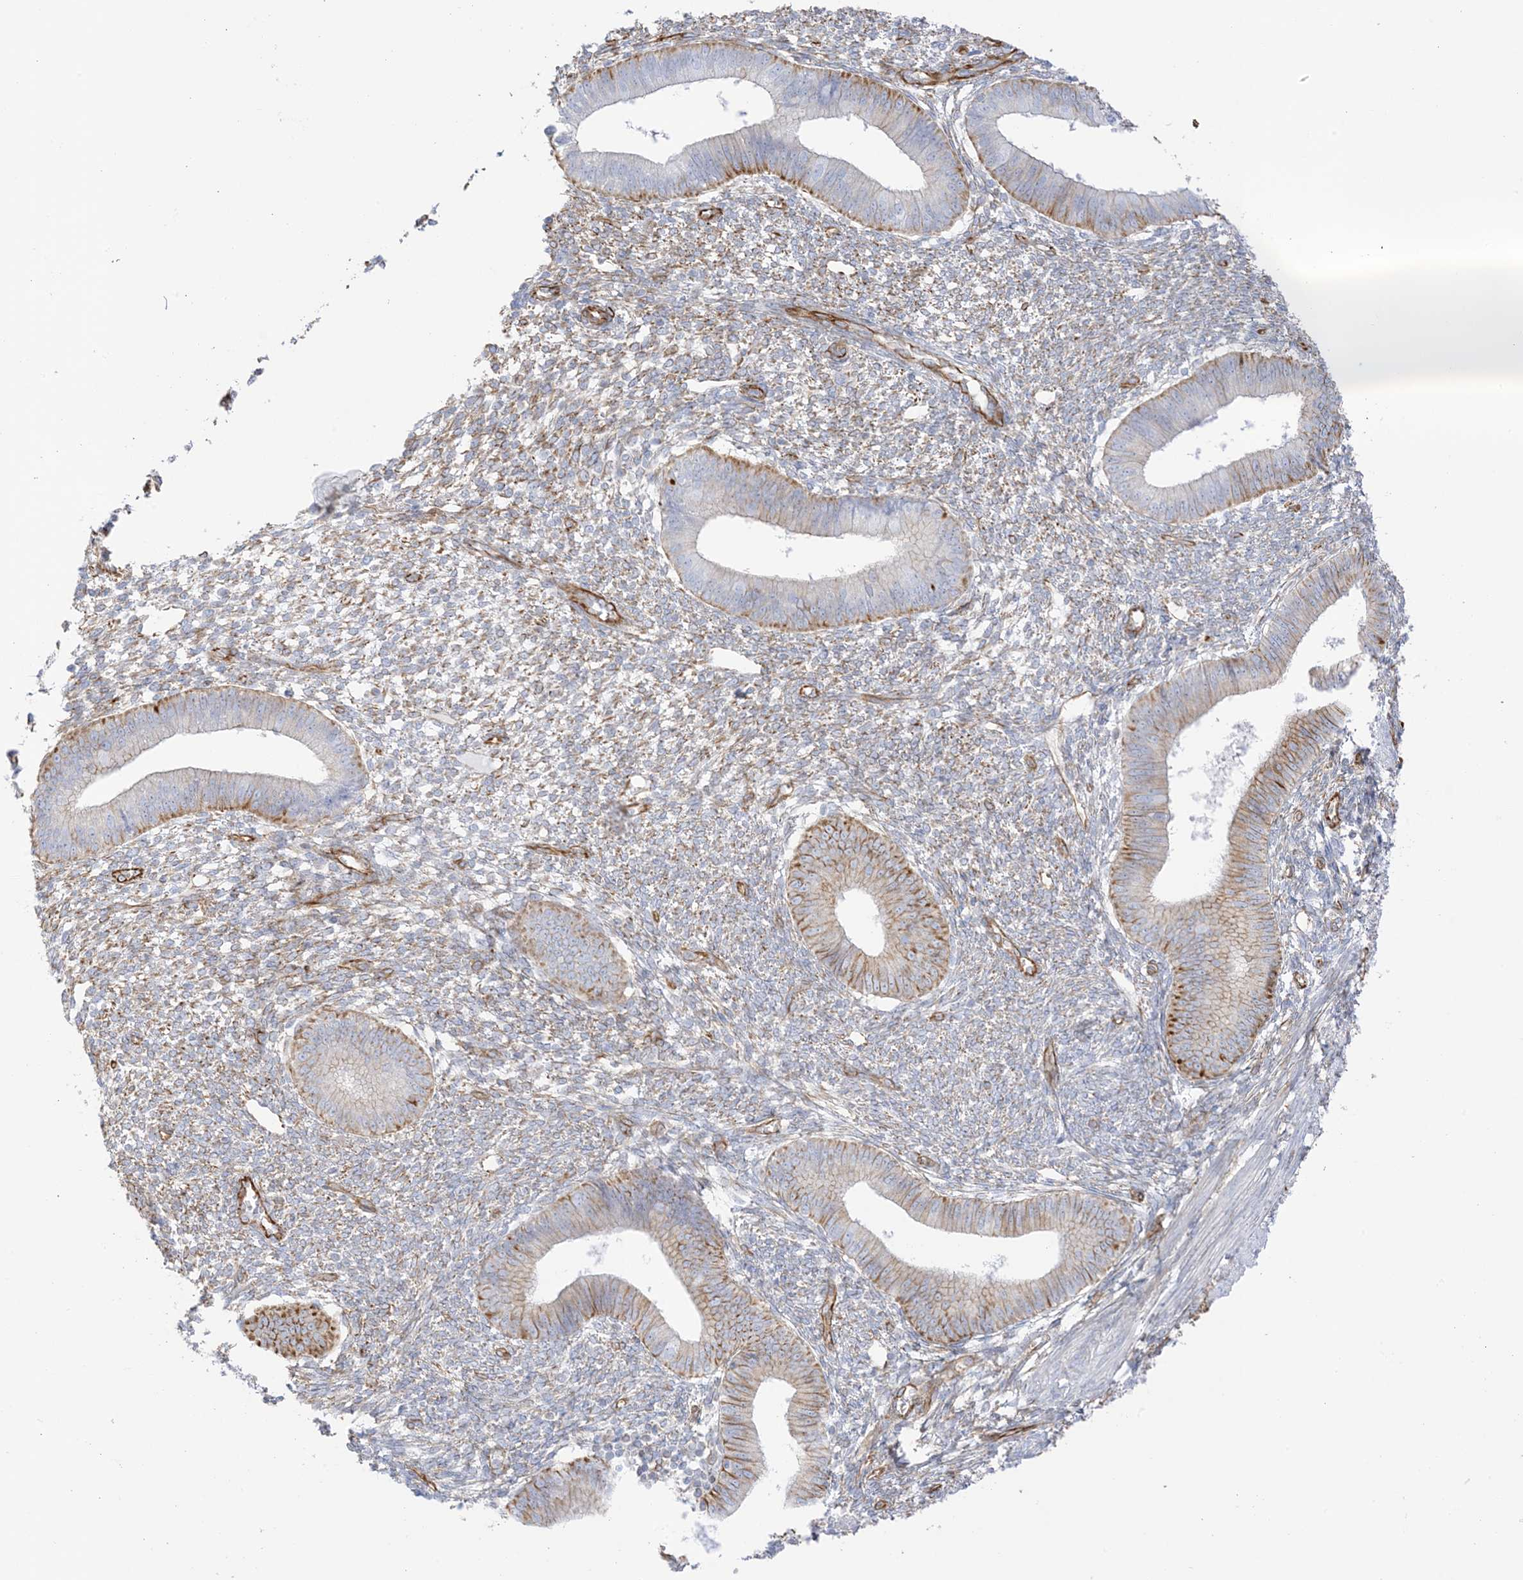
{"staining": {"intensity": "moderate", "quantity": "<25%", "location": "cytoplasmic/membranous"}, "tissue": "endometrium", "cell_type": "Cells in endometrial stroma", "image_type": "normal", "snomed": [{"axis": "morphology", "description": "Normal tissue, NOS"}, {"axis": "topography", "description": "Endometrium"}], "caption": "Immunohistochemistry (IHC) of unremarkable human endometrium demonstrates low levels of moderate cytoplasmic/membranous staining in about <25% of cells in endometrial stroma.", "gene": "PID1", "patient": {"sex": "female", "age": 46}}